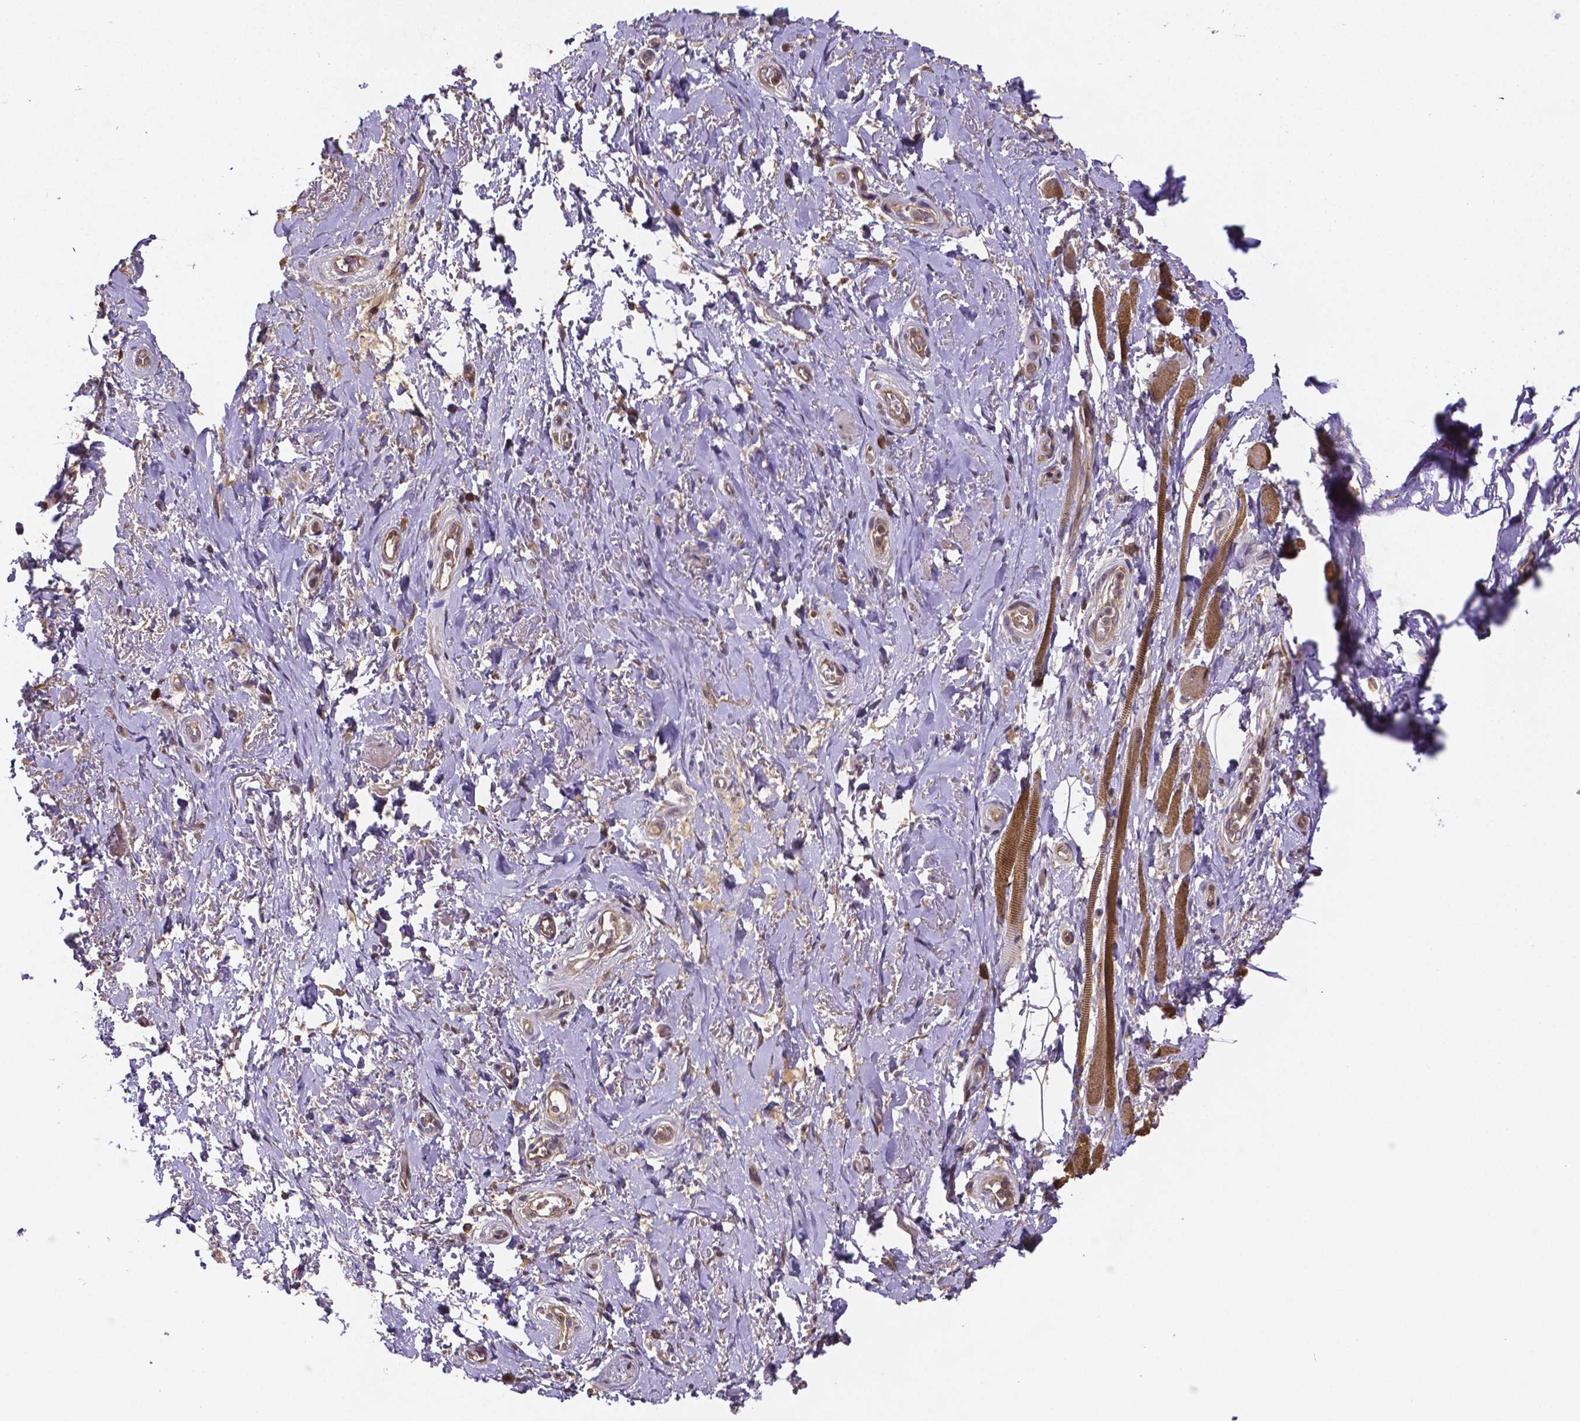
{"staining": {"intensity": "negative", "quantity": "none", "location": "none"}, "tissue": "adipose tissue", "cell_type": "Adipocytes", "image_type": "normal", "snomed": [{"axis": "morphology", "description": "Normal tissue, NOS"}, {"axis": "topography", "description": "Anal"}, {"axis": "topography", "description": "Peripheral nerve tissue"}], "caption": "A photomicrograph of adipose tissue stained for a protein shows no brown staining in adipocytes.", "gene": "RNF123", "patient": {"sex": "male", "age": 53}}